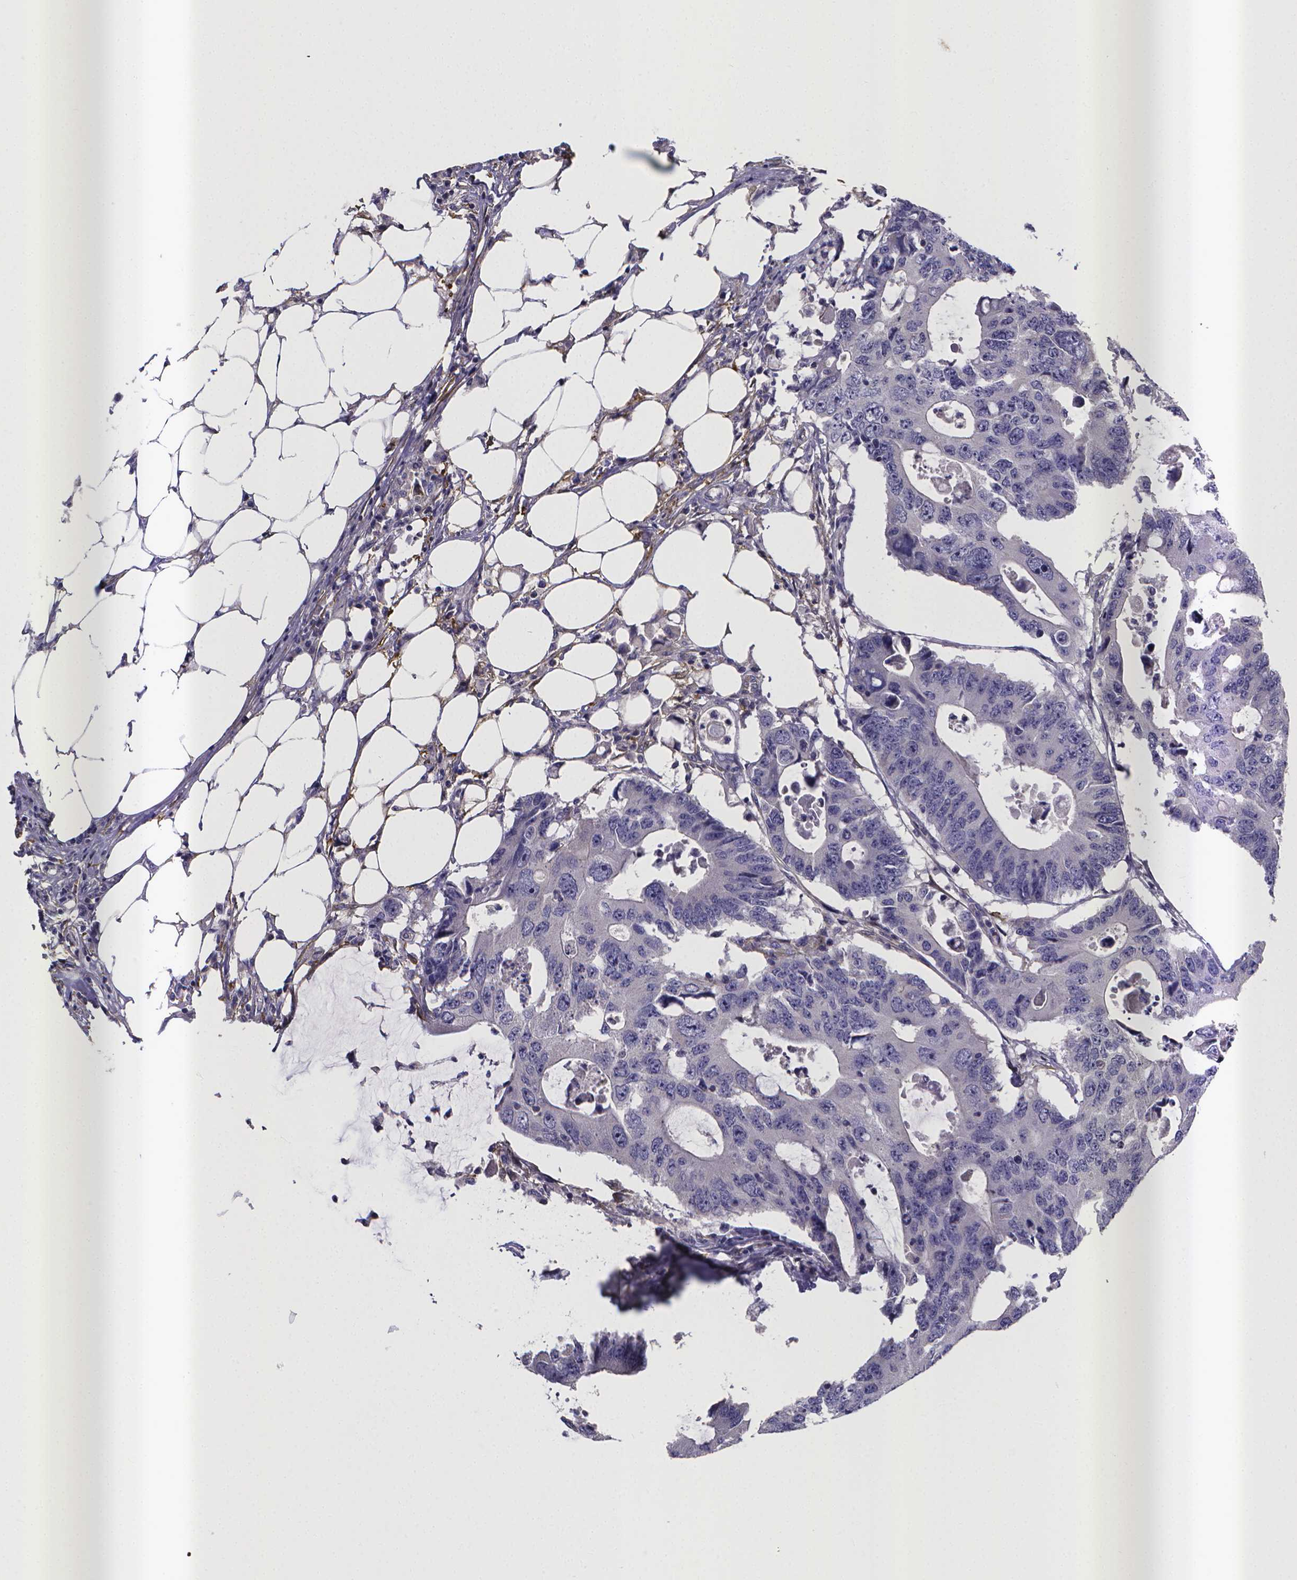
{"staining": {"intensity": "negative", "quantity": "none", "location": "none"}, "tissue": "colorectal cancer", "cell_type": "Tumor cells", "image_type": "cancer", "snomed": [{"axis": "morphology", "description": "Adenocarcinoma, NOS"}, {"axis": "topography", "description": "Colon"}], "caption": "High power microscopy image of an immunohistochemistry histopathology image of colorectal cancer (adenocarcinoma), revealing no significant positivity in tumor cells. (Brightfield microscopy of DAB immunohistochemistry at high magnification).", "gene": "RERG", "patient": {"sex": "male", "age": 71}}